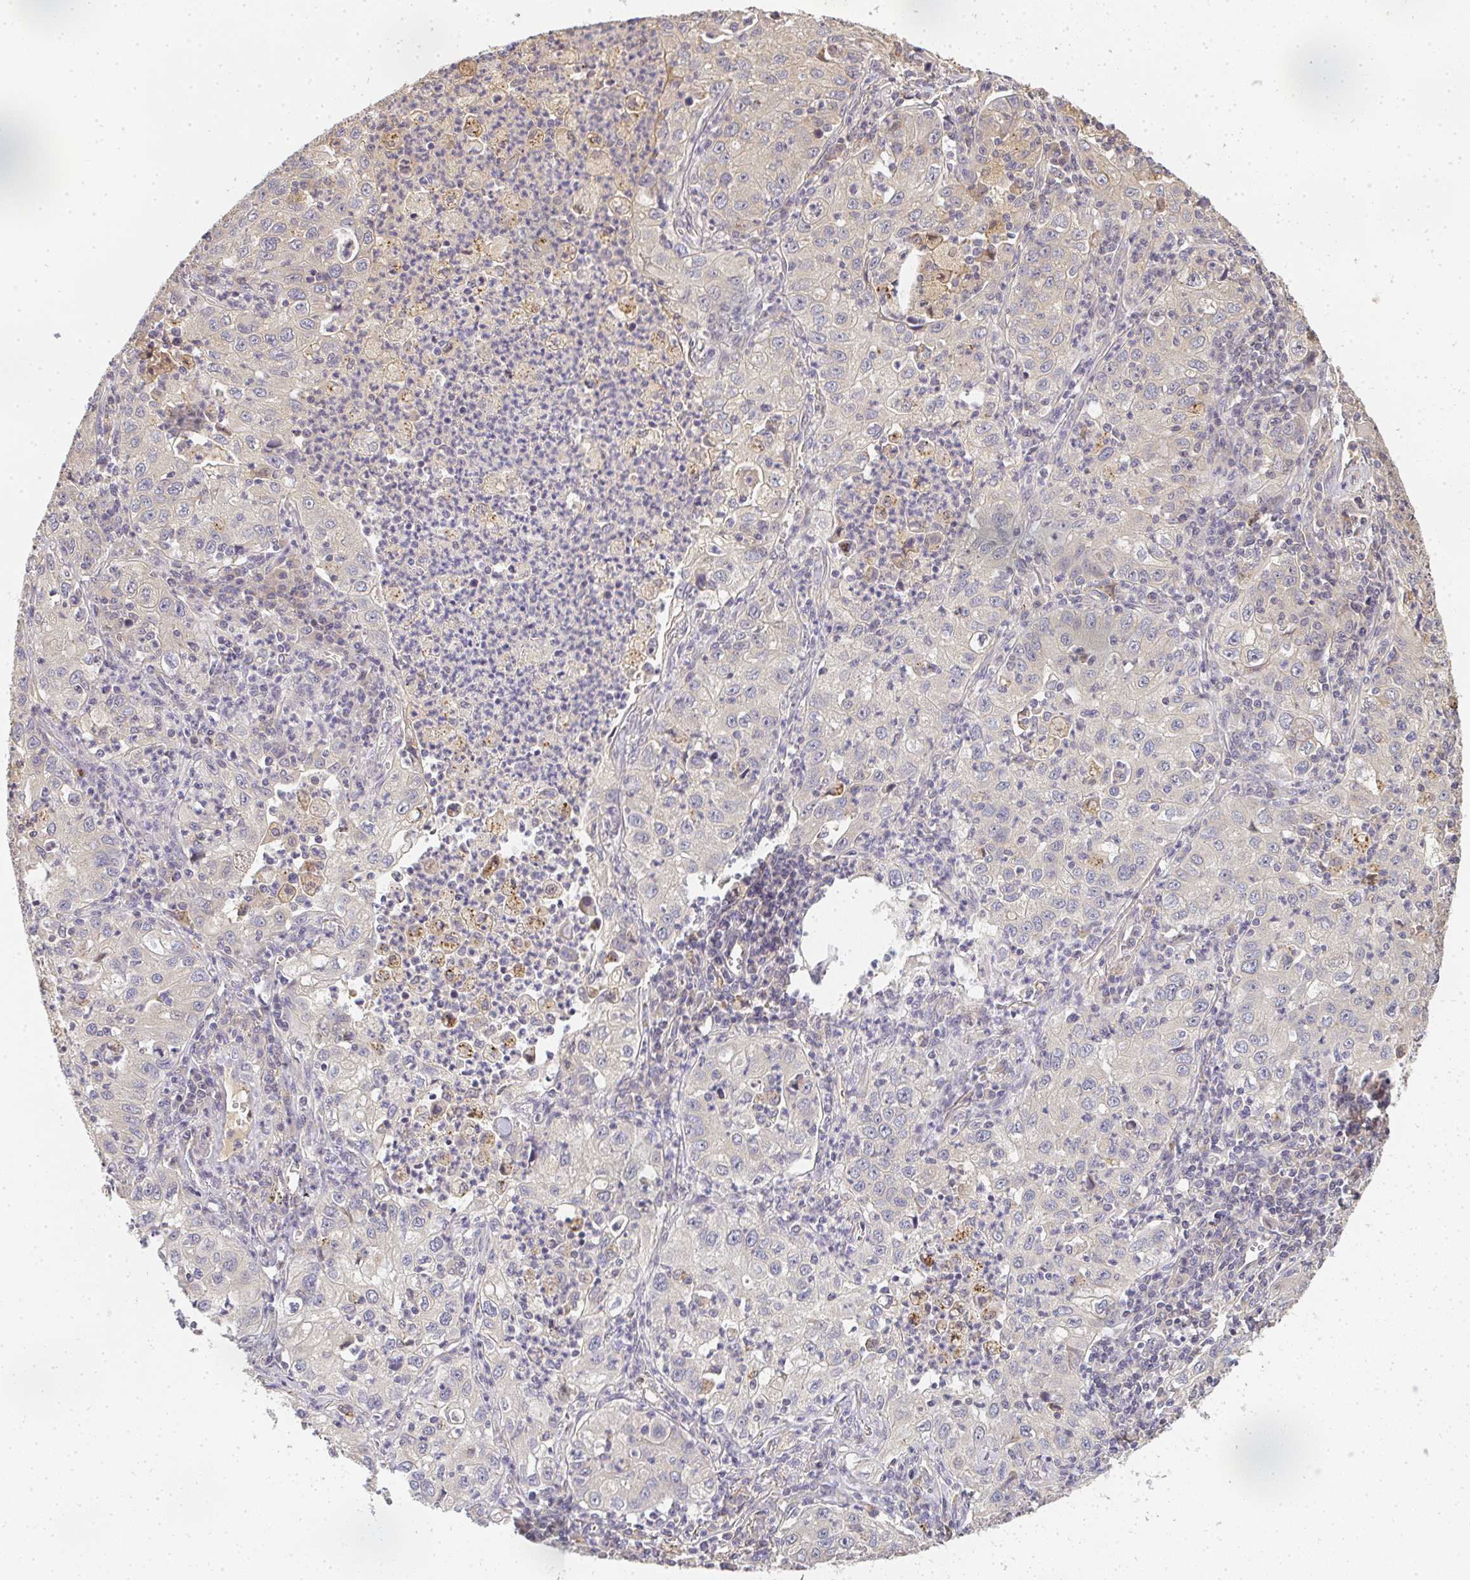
{"staining": {"intensity": "negative", "quantity": "none", "location": "none"}, "tissue": "lung cancer", "cell_type": "Tumor cells", "image_type": "cancer", "snomed": [{"axis": "morphology", "description": "Squamous cell carcinoma, NOS"}, {"axis": "topography", "description": "Lung"}], "caption": "This image is of lung cancer stained with immunohistochemistry (IHC) to label a protein in brown with the nuclei are counter-stained blue. There is no staining in tumor cells. The staining was performed using DAB (3,3'-diaminobenzidine) to visualize the protein expression in brown, while the nuclei were stained in blue with hematoxylin (Magnification: 20x).", "gene": "SLC35B3", "patient": {"sex": "male", "age": 71}}